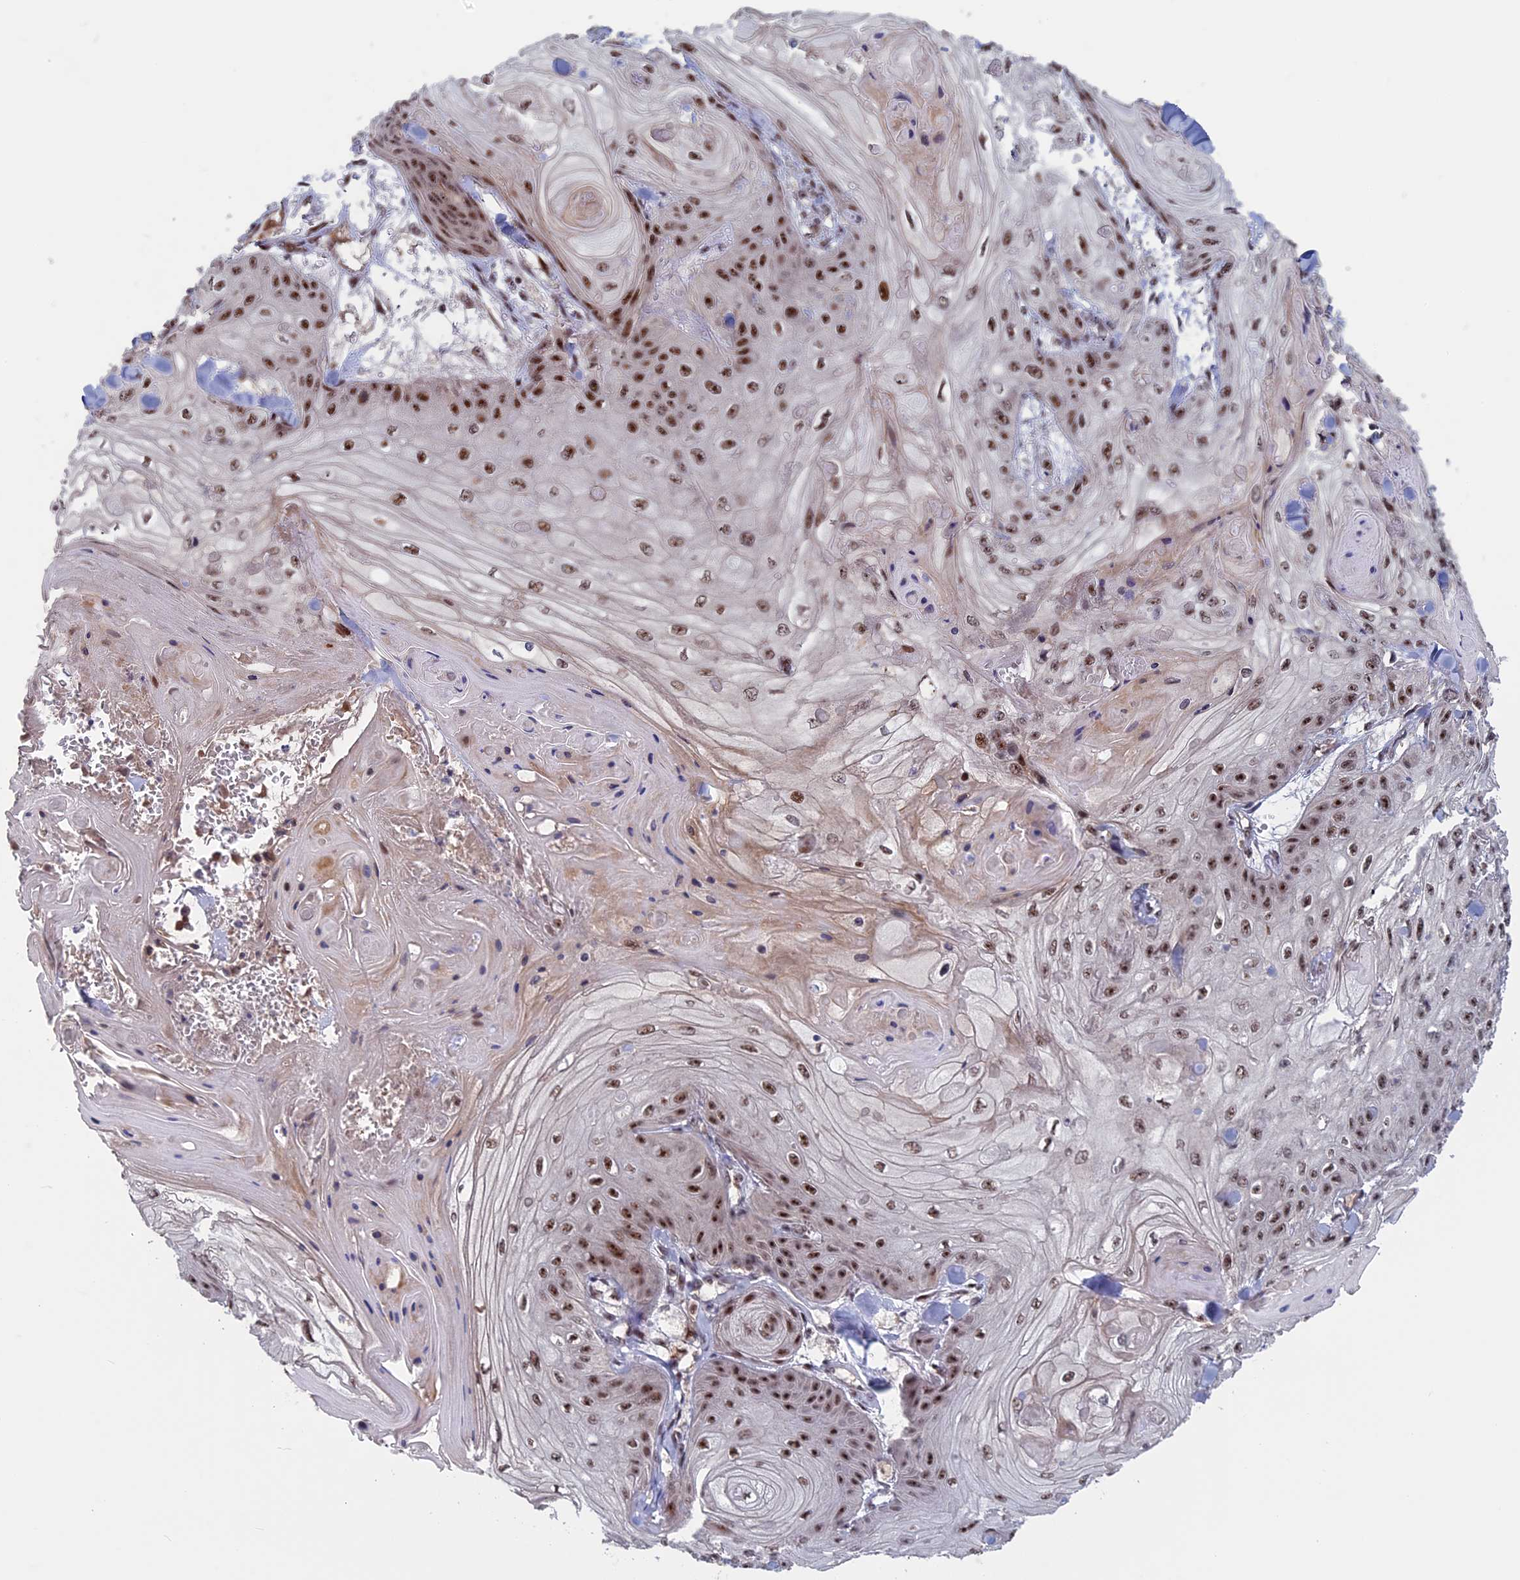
{"staining": {"intensity": "moderate", "quantity": ">75%", "location": "nuclear"}, "tissue": "skin cancer", "cell_type": "Tumor cells", "image_type": "cancer", "snomed": [{"axis": "morphology", "description": "Squamous cell carcinoma, NOS"}, {"axis": "topography", "description": "Skin"}], "caption": "This is an image of immunohistochemistry staining of skin squamous cell carcinoma, which shows moderate expression in the nuclear of tumor cells.", "gene": "CACTIN", "patient": {"sex": "male", "age": 74}}